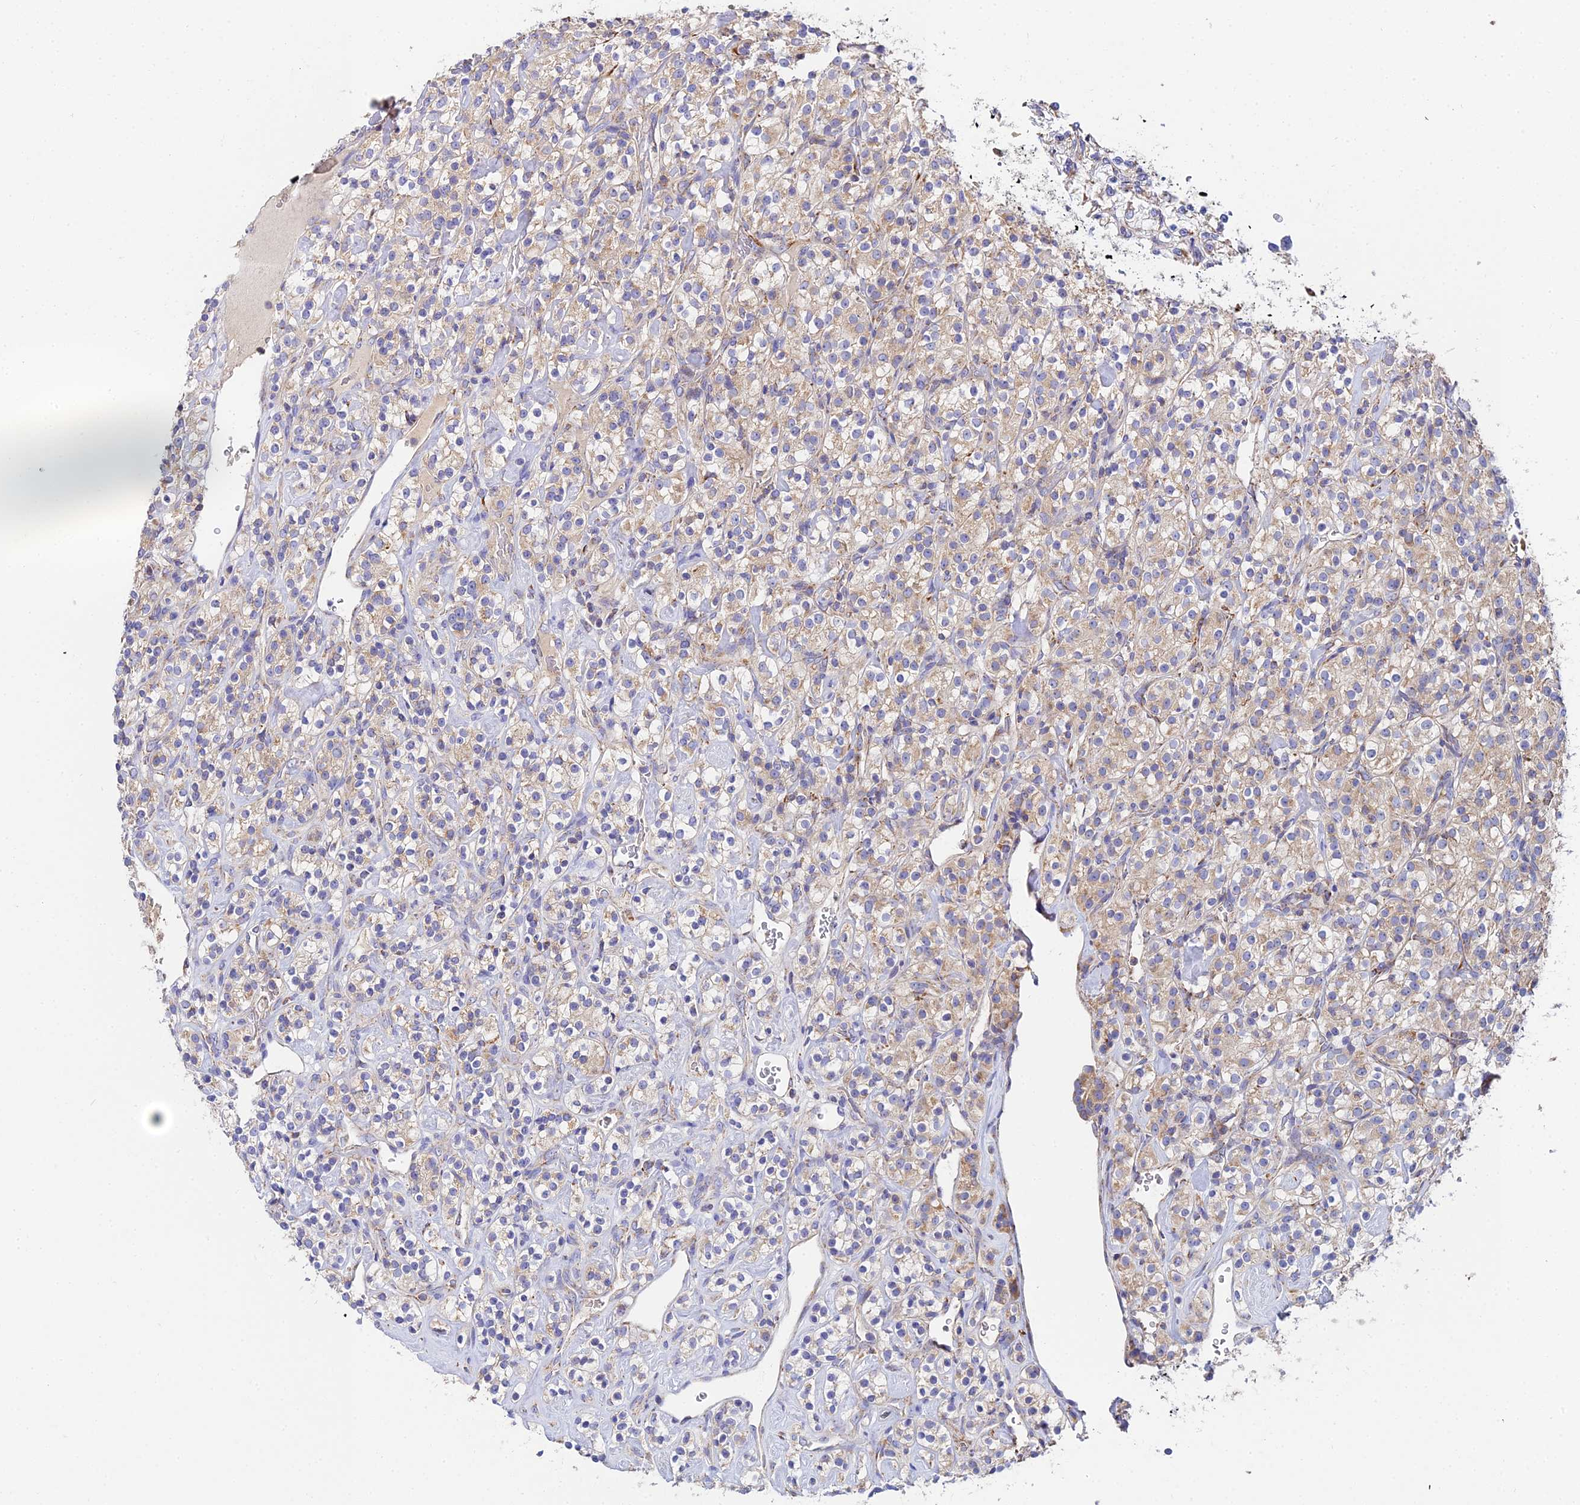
{"staining": {"intensity": "weak", "quantity": "25%-75%", "location": "cytoplasmic/membranous"}, "tissue": "renal cancer", "cell_type": "Tumor cells", "image_type": "cancer", "snomed": [{"axis": "morphology", "description": "Adenocarcinoma, NOS"}, {"axis": "topography", "description": "Kidney"}], "caption": "Adenocarcinoma (renal) stained with immunohistochemistry reveals weak cytoplasmic/membranous staining in about 25%-75% of tumor cells. (DAB IHC, brown staining for protein, blue staining for nuclei).", "gene": "NIPSNAP3A", "patient": {"sex": "male", "age": 77}}